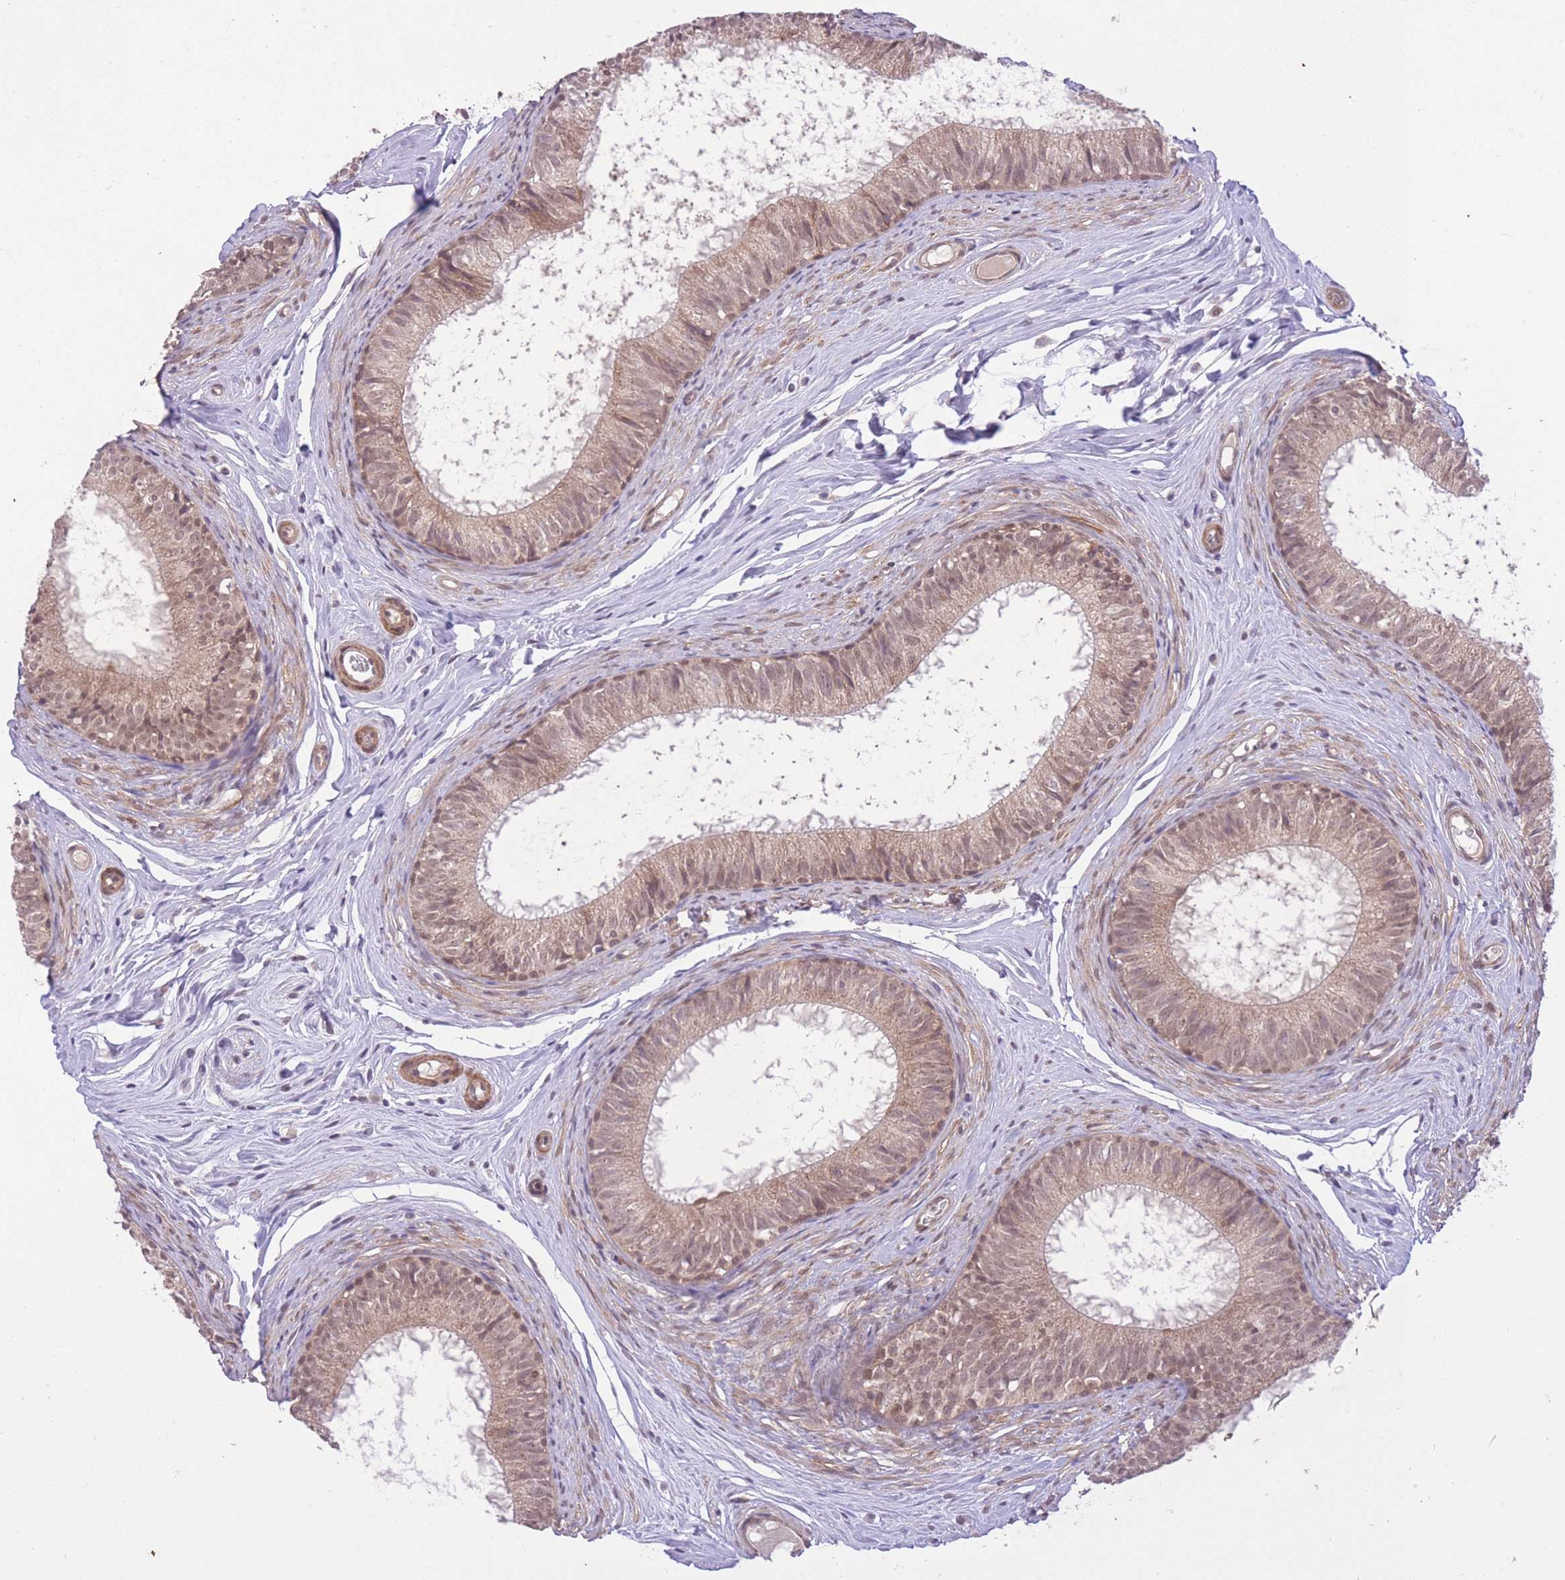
{"staining": {"intensity": "moderate", "quantity": ">75%", "location": "cytoplasmic/membranous,nuclear"}, "tissue": "epididymis", "cell_type": "Glandular cells", "image_type": "normal", "snomed": [{"axis": "morphology", "description": "Normal tissue, NOS"}, {"axis": "topography", "description": "Epididymis"}], "caption": "Immunohistochemical staining of benign human epididymis reveals >75% levels of moderate cytoplasmic/membranous,nuclear protein expression in approximately >75% of glandular cells. Nuclei are stained in blue.", "gene": "ELOA2", "patient": {"sex": "male", "age": 25}}